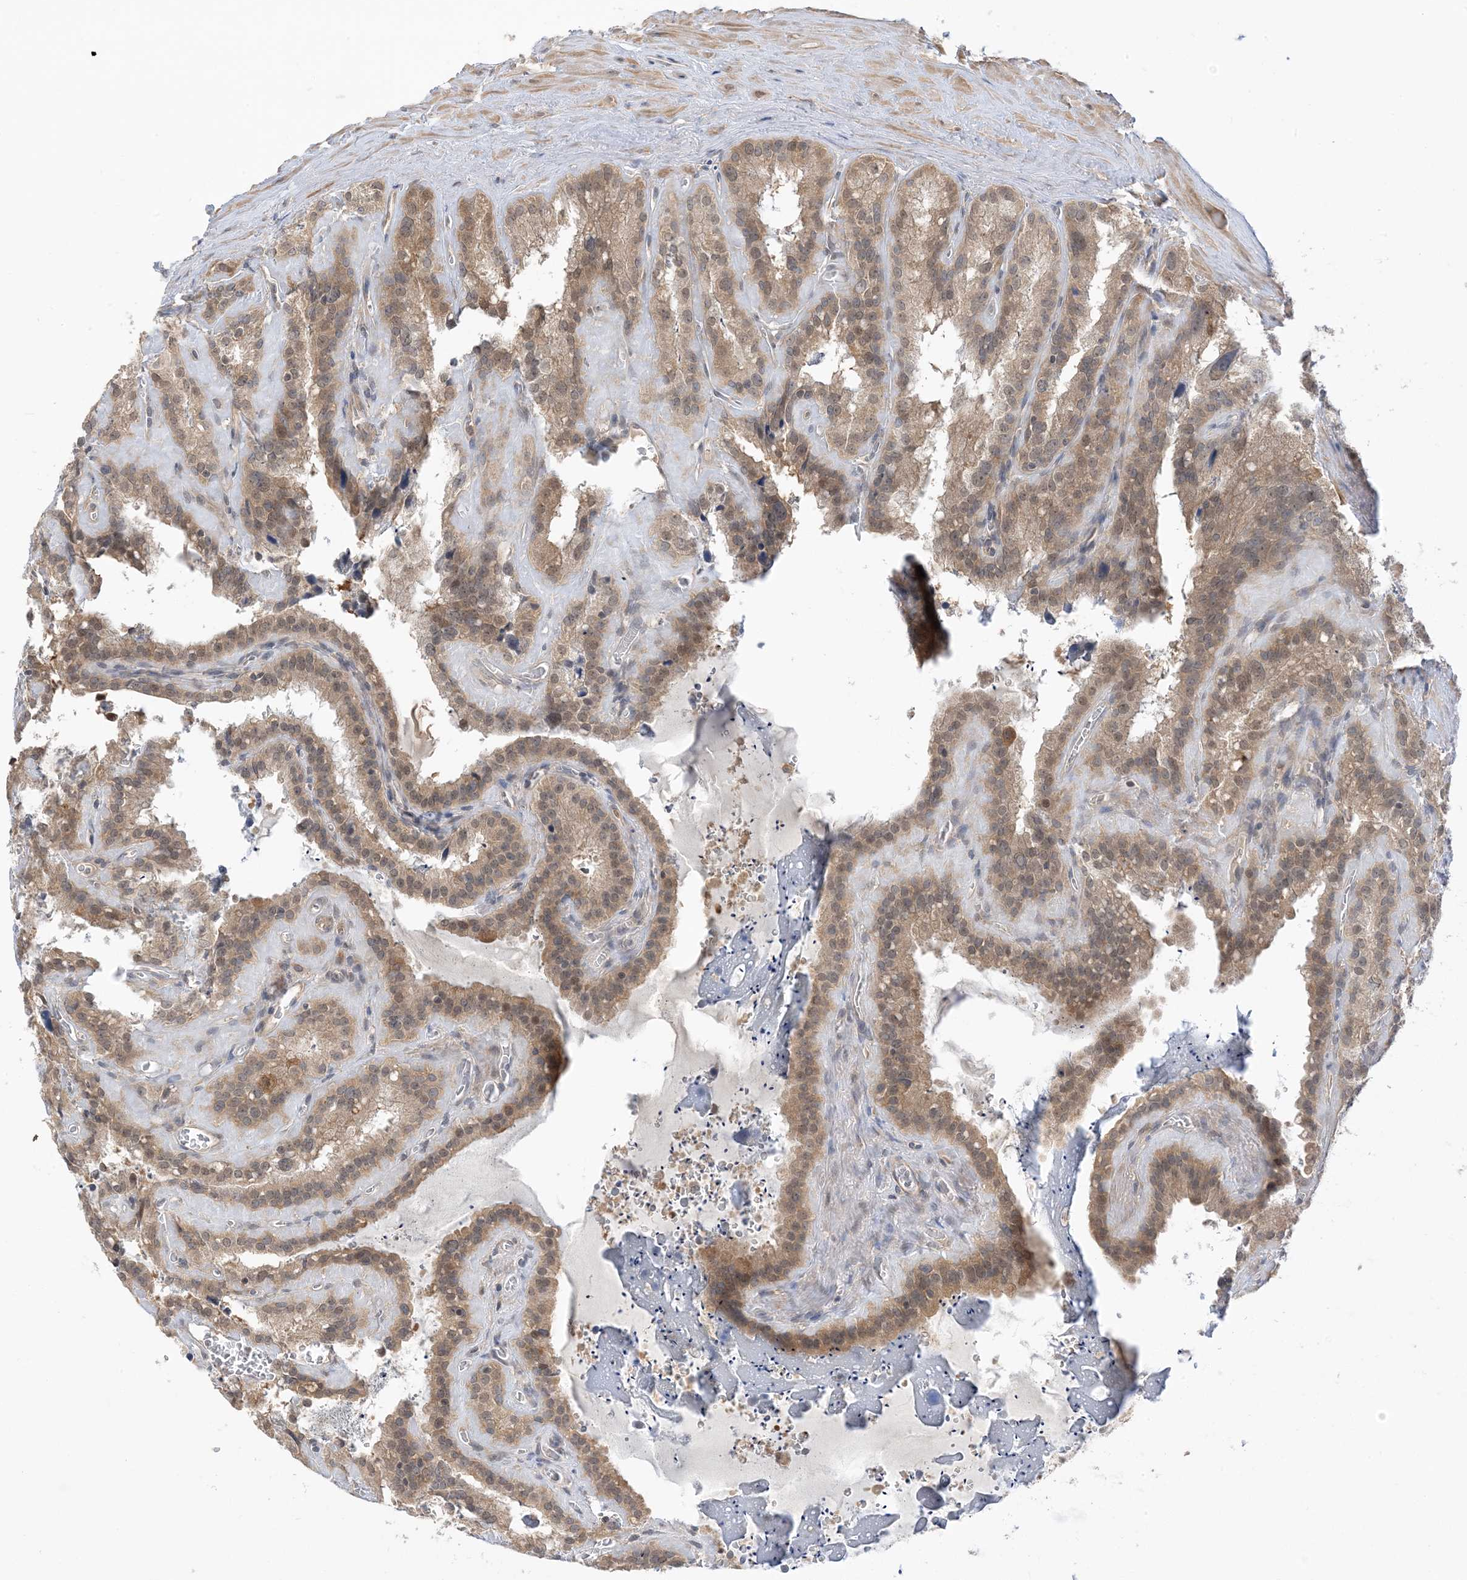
{"staining": {"intensity": "moderate", "quantity": ">75%", "location": "cytoplasmic/membranous"}, "tissue": "seminal vesicle", "cell_type": "Glandular cells", "image_type": "normal", "snomed": [{"axis": "morphology", "description": "Normal tissue, NOS"}, {"axis": "topography", "description": "Prostate"}, {"axis": "topography", "description": "Seminal veicle"}], "caption": "The histopathology image shows immunohistochemical staining of benign seminal vesicle. There is moderate cytoplasmic/membranous staining is seen in approximately >75% of glandular cells.", "gene": "WDR26", "patient": {"sex": "male", "age": 59}}